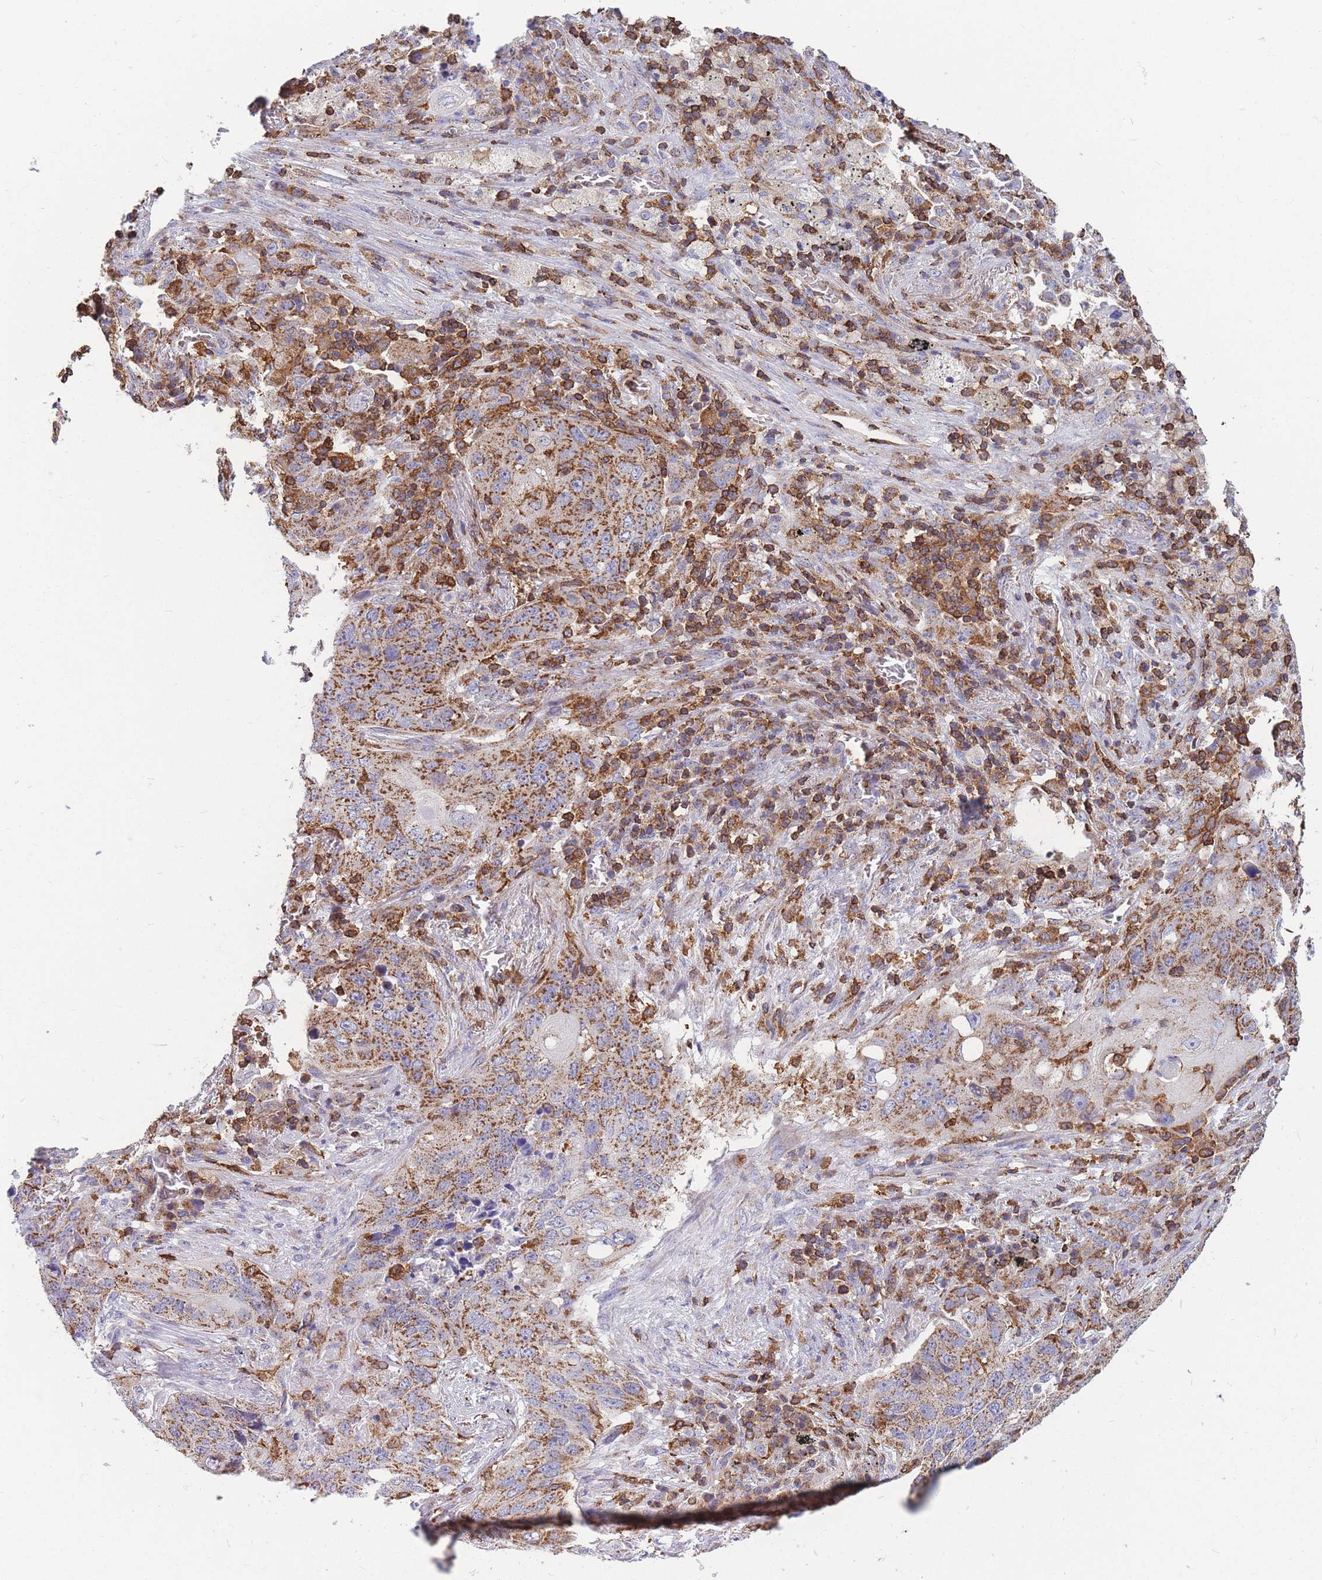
{"staining": {"intensity": "moderate", "quantity": ">75%", "location": "cytoplasmic/membranous"}, "tissue": "lung cancer", "cell_type": "Tumor cells", "image_type": "cancer", "snomed": [{"axis": "morphology", "description": "Squamous cell carcinoma, NOS"}, {"axis": "topography", "description": "Lung"}], "caption": "DAB (3,3'-diaminobenzidine) immunohistochemical staining of human lung cancer (squamous cell carcinoma) shows moderate cytoplasmic/membranous protein expression in approximately >75% of tumor cells.", "gene": "MRPL54", "patient": {"sex": "female", "age": 63}}